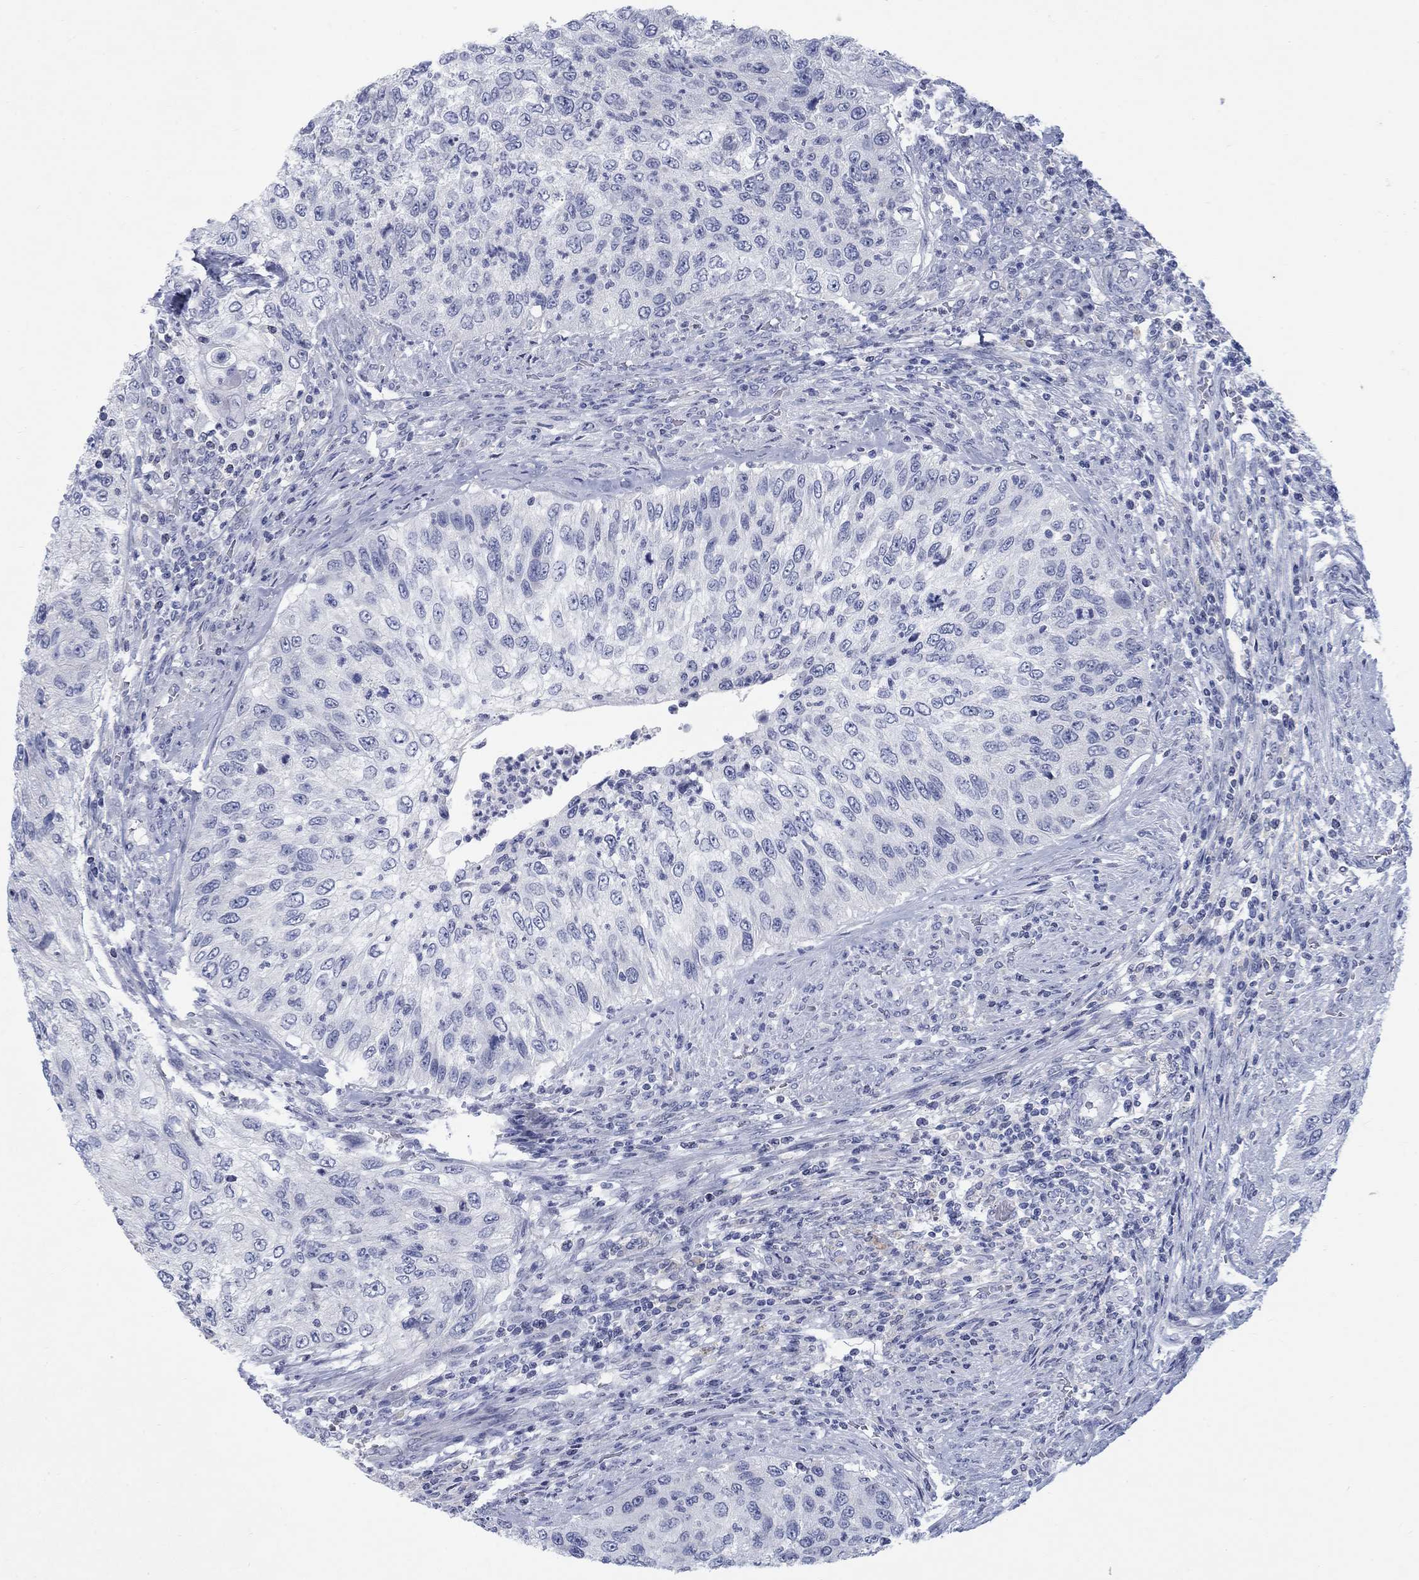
{"staining": {"intensity": "negative", "quantity": "none", "location": "none"}, "tissue": "urothelial cancer", "cell_type": "Tumor cells", "image_type": "cancer", "snomed": [{"axis": "morphology", "description": "Urothelial carcinoma, High grade"}, {"axis": "topography", "description": "Urinary bladder"}], "caption": "Immunohistochemical staining of human urothelial cancer reveals no significant staining in tumor cells. (Brightfield microscopy of DAB IHC at high magnification).", "gene": "RFTN2", "patient": {"sex": "female", "age": 60}}